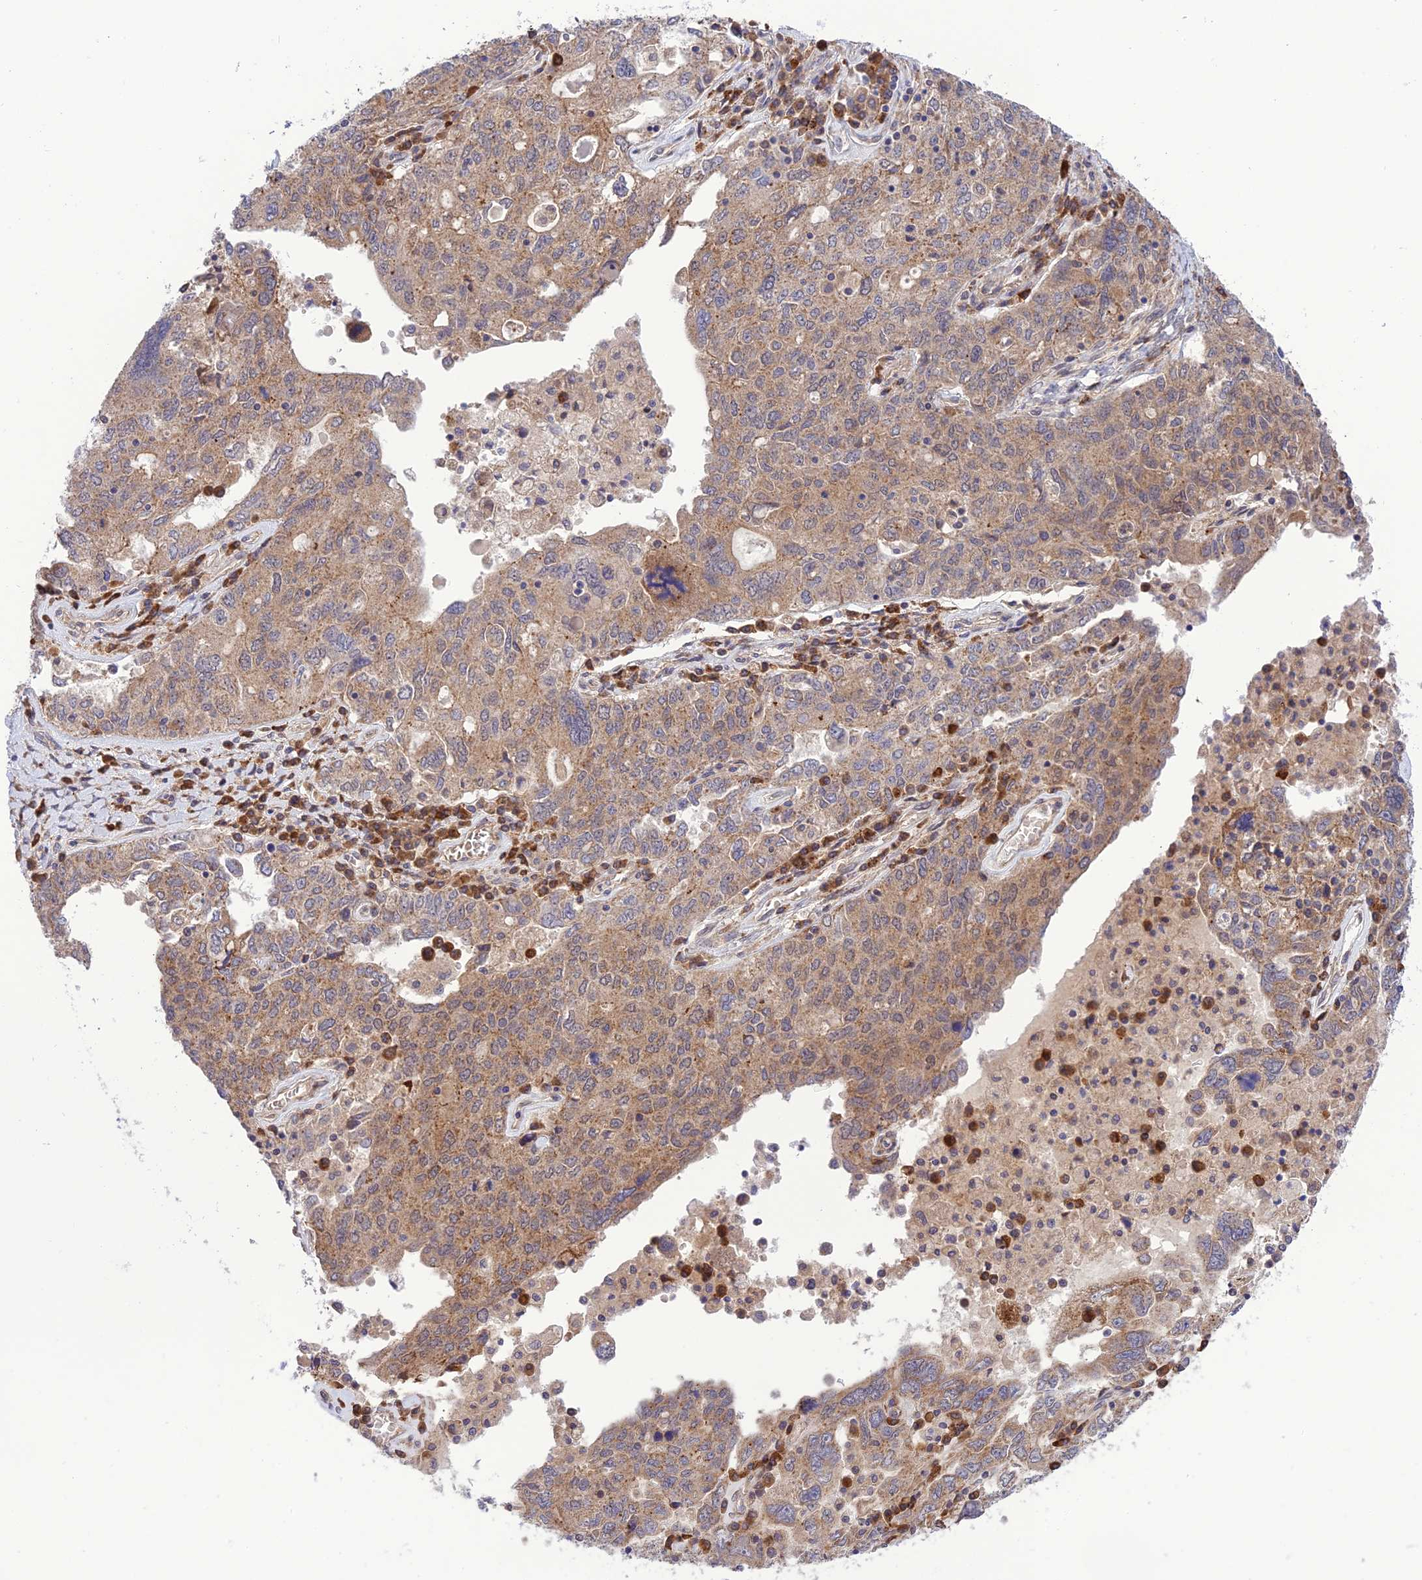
{"staining": {"intensity": "weak", "quantity": ">75%", "location": "cytoplasmic/membranous"}, "tissue": "ovarian cancer", "cell_type": "Tumor cells", "image_type": "cancer", "snomed": [{"axis": "morphology", "description": "Carcinoma, endometroid"}, {"axis": "topography", "description": "Ovary"}], "caption": "Immunohistochemical staining of human ovarian cancer (endometroid carcinoma) demonstrates low levels of weak cytoplasmic/membranous positivity in approximately >75% of tumor cells.", "gene": "UROS", "patient": {"sex": "female", "age": 62}}